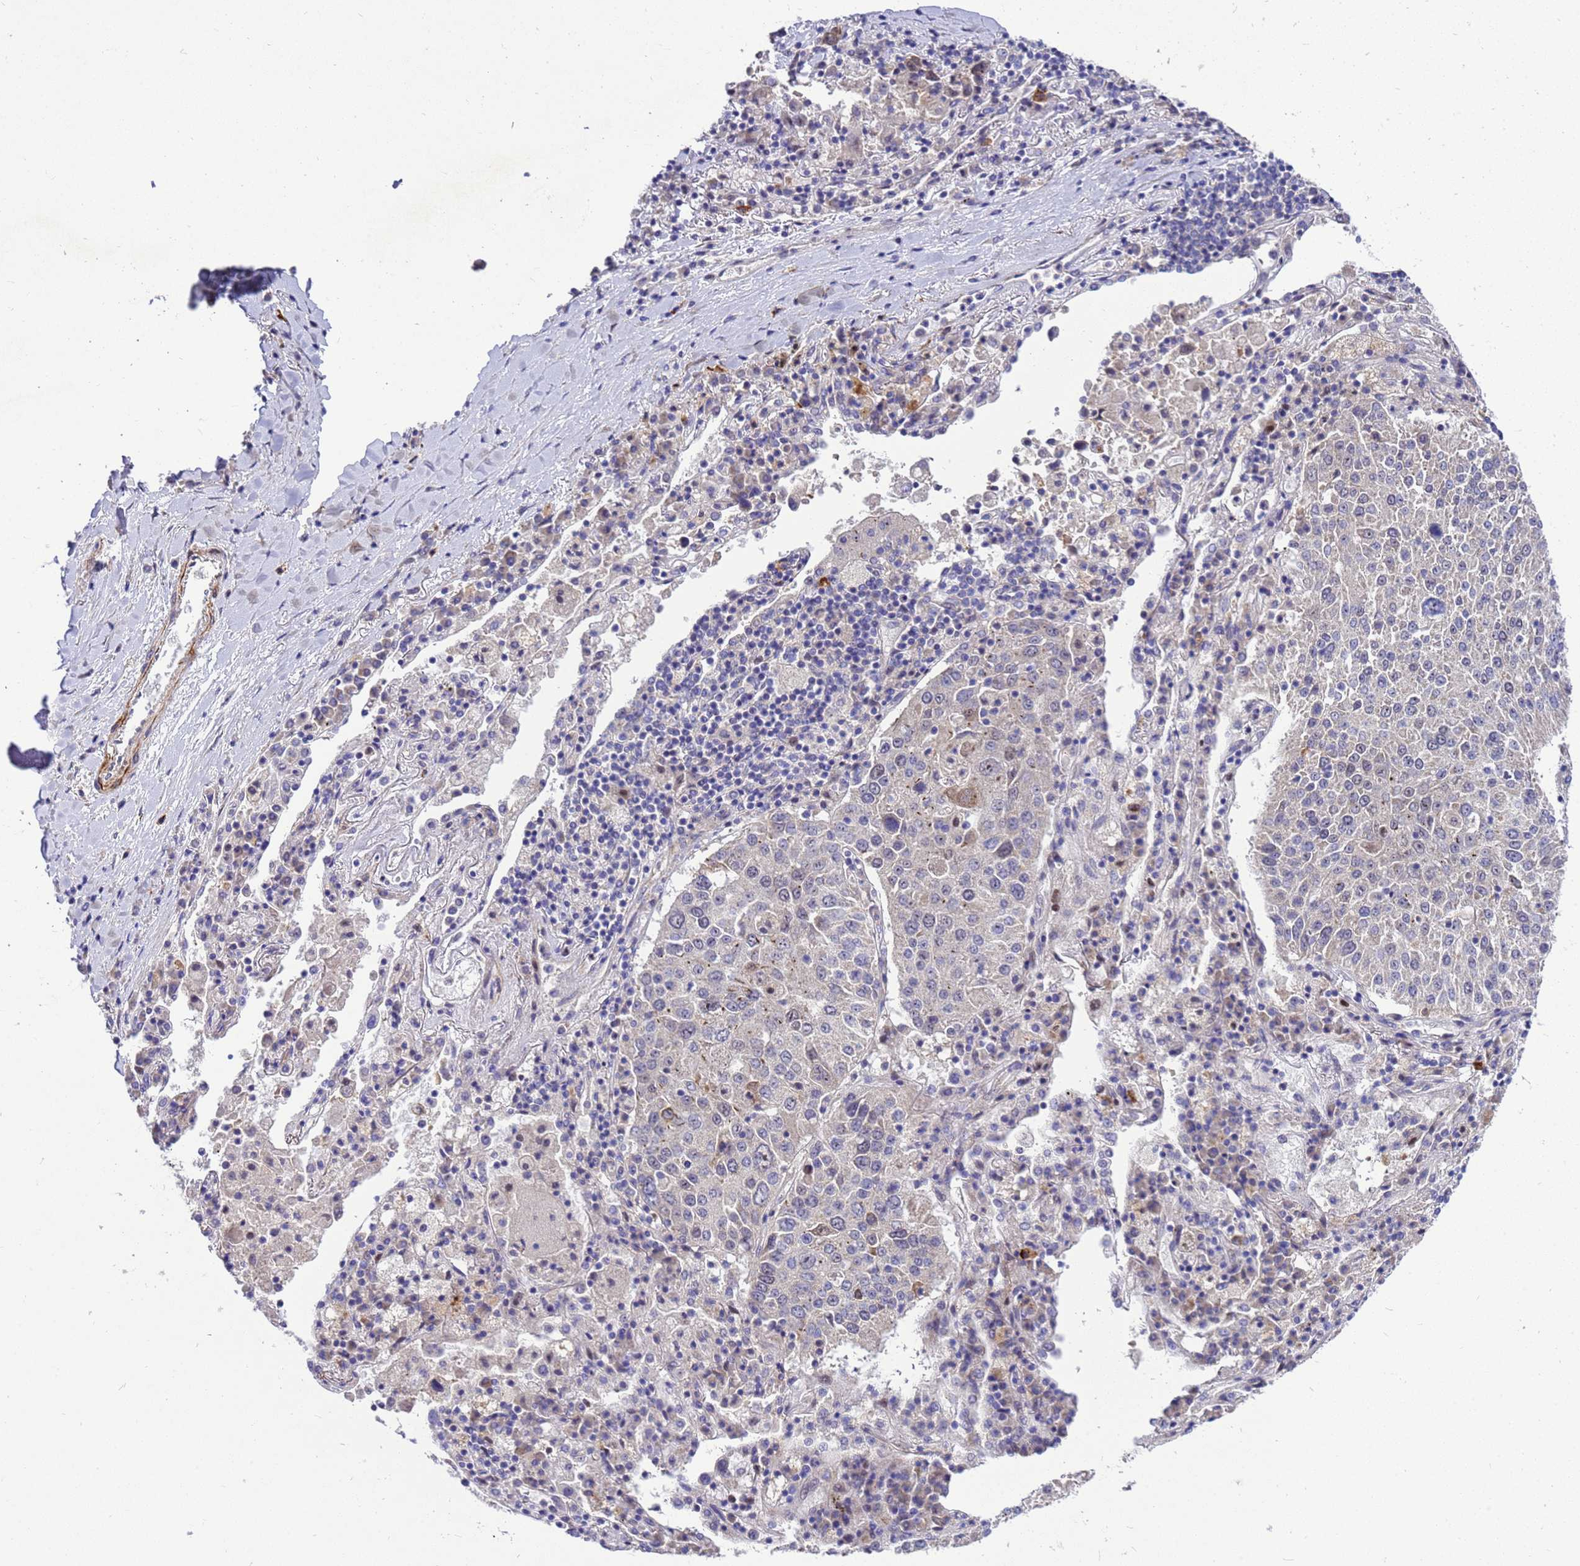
{"staining": {"intensity": "negative", "quantity": "none", "location": "none"}, "tissue": "lung cancer", "cell_type": "Tumor cells", "image_type": "cancer", "snomed": [{"axis": "morphology", "description": "Squamous cell carcinoma, NOS"}, {"axis": "topography", "description": "Lung"}], "caption": "Immunohistochemistry photomicrograph of neoplastic tissue: human lung cancer (squamous cell carcinoma) stained with DAB (3,3'-diaminobenzidine) shows no significant protein positivity in tumor cells.", "gene": "POP7", "patient": {"sex": "male", "age": 65}}